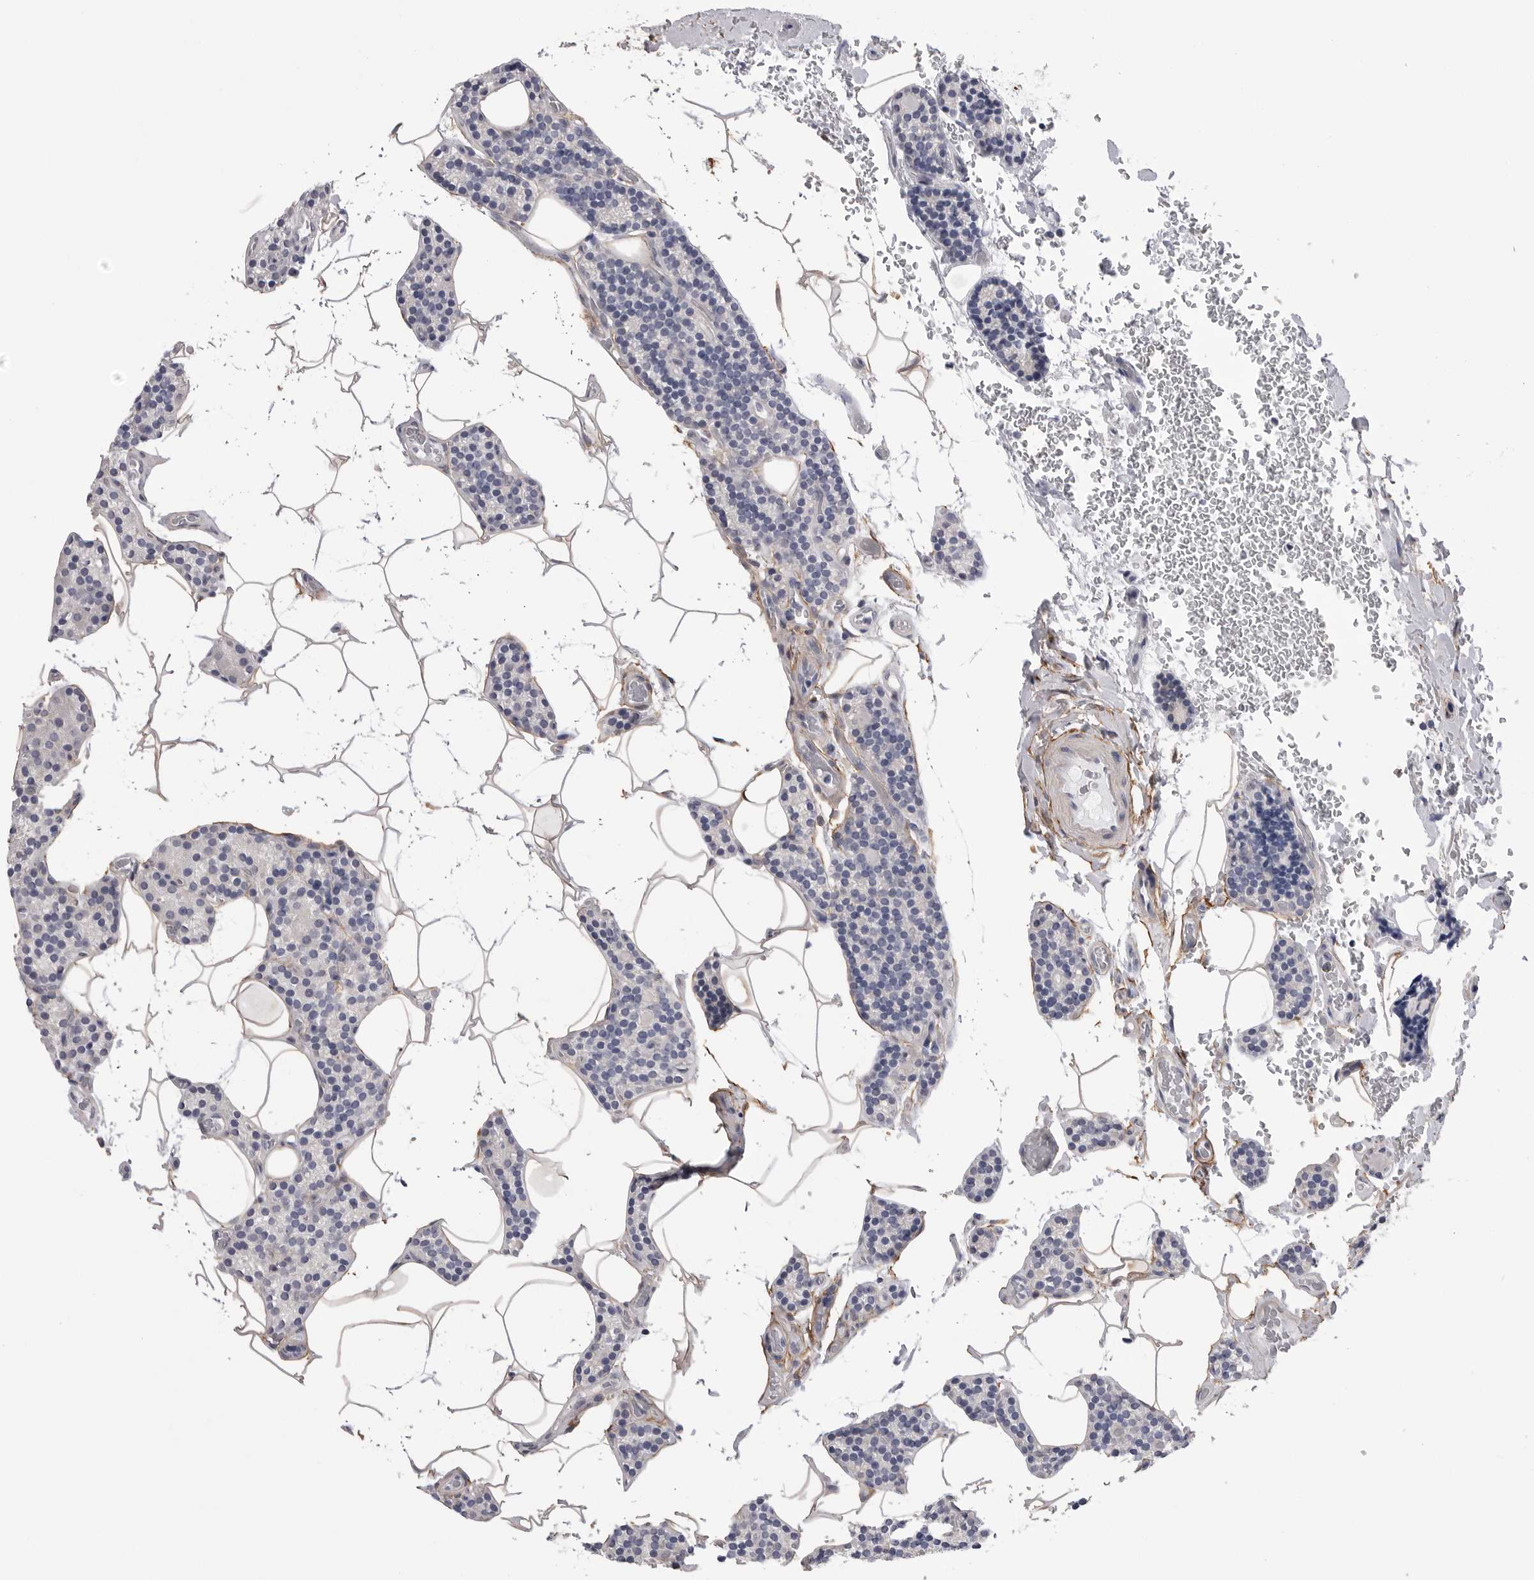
{"staining": {"intensity": "negative", "quantity": "none", "location": "none"}, "tissue": "parathyroid gland", "cell_type": "Glandular cells", "image_type": "normal", "snomed": [{"axis": "morphology", "description": "Normal tissue, NOS"}, {"axis": "topography", "description": "Parathyroid gland"}], "caption": "Glandular cells are negative for protein expression in benign human parathyroid gland. (DAB (3,3'-diaminobenzidine) immunohistochemistry (IHC) visualized using brightfield microscopy, high magnification).", "gene": "AKAP12", "patient": {"sex": "male", "age": 52}}